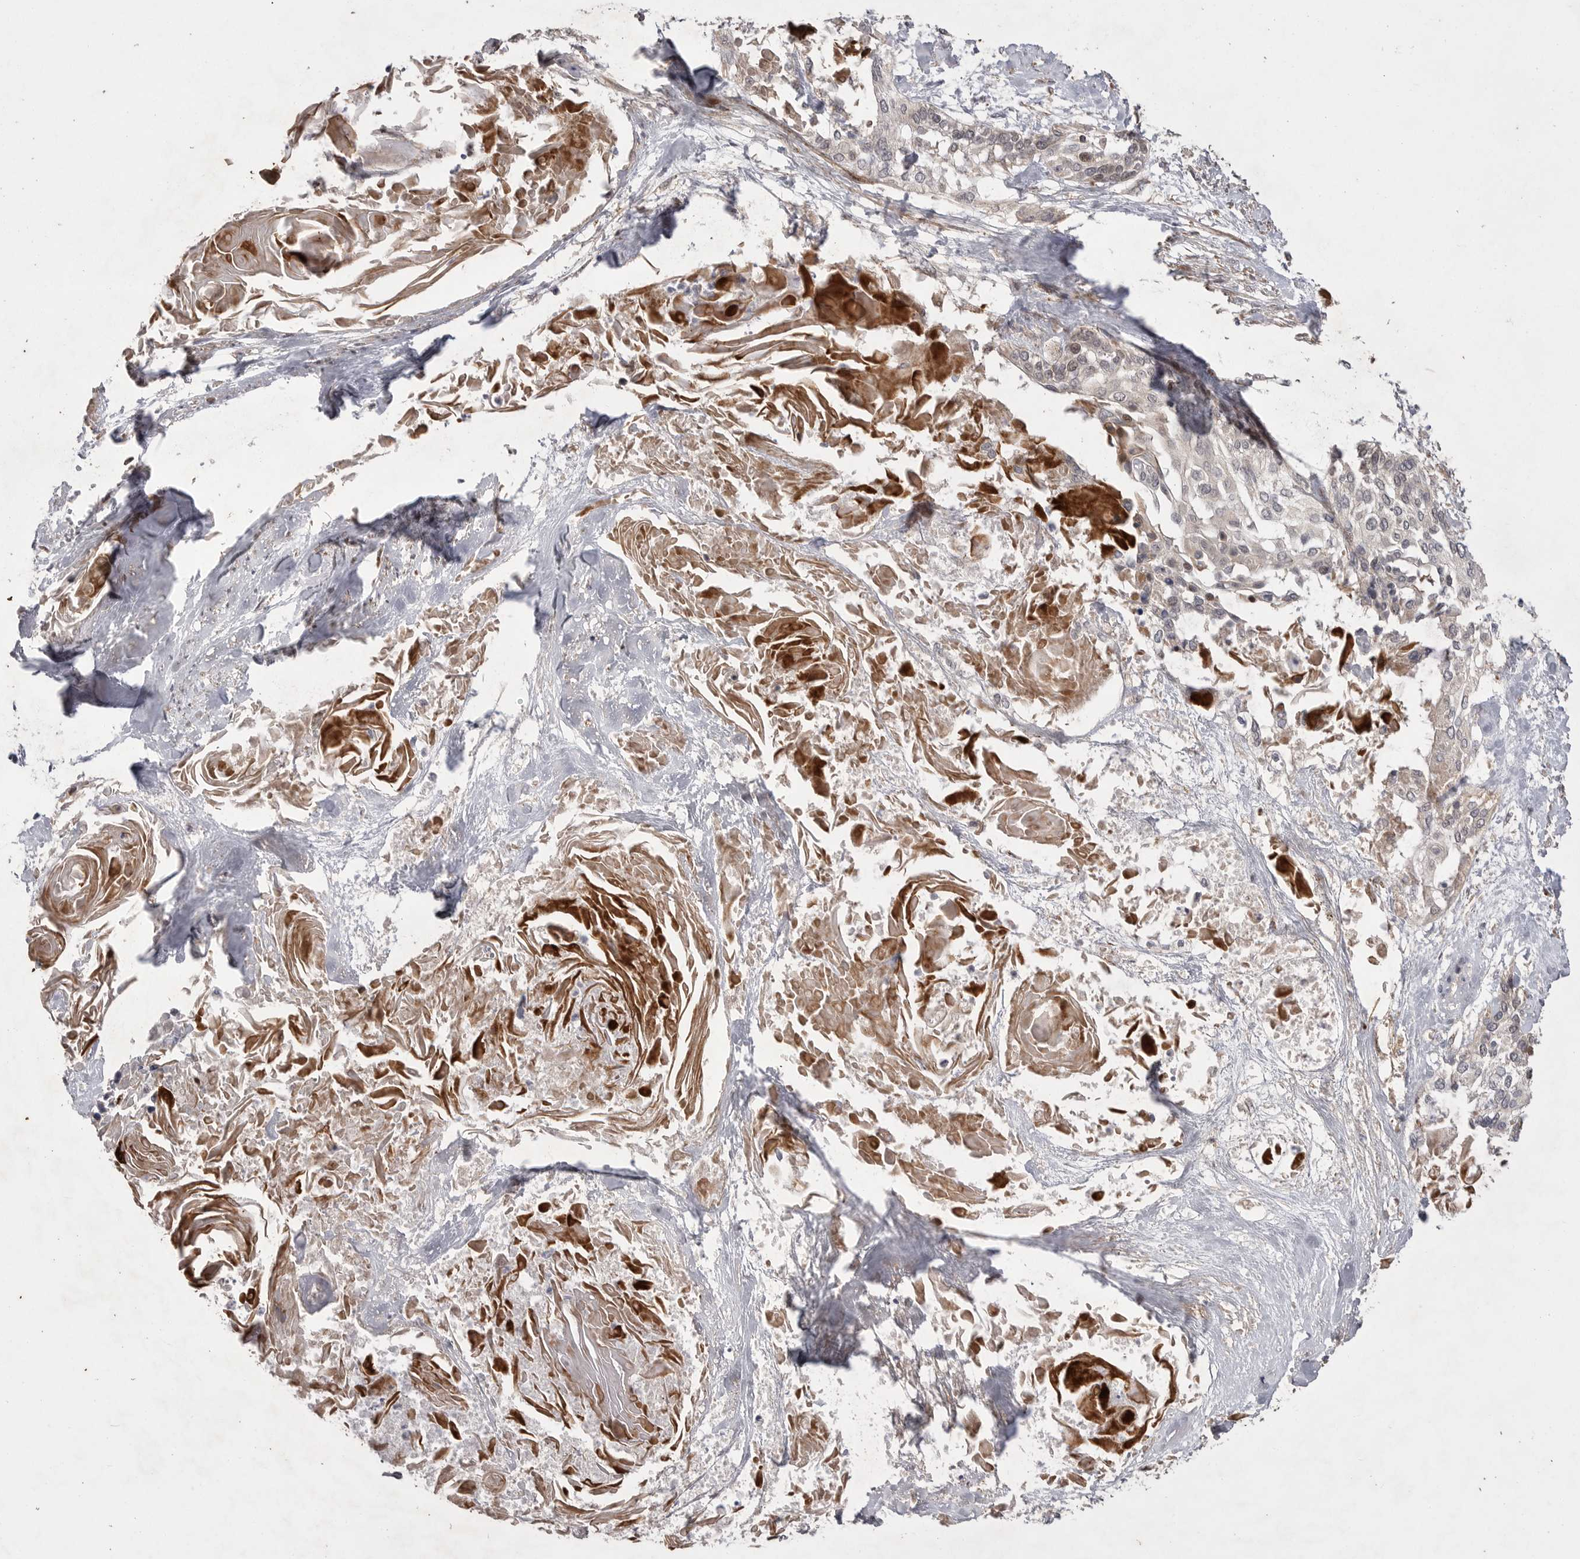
{"staining": {"intensity": "moderate", "quantity": "<25%", "location": "cytoplasmic/membranous"}, "tissue": "cervical cancer", "cell_type": "Tumor cells", "image_type": "cancer", "snomed": [{"axis": "morphology", "description": "Squamous cell carcinoma, NOS"}, {"axis": "topography", "description": "Cervix"}], "caption": "Immunohistochemical staining of squamous cell carcinoma (cervical) shows low levels of moderate cytoplasmic/membranous expression in about <25% of tumor cells.", "gene": "KYAT3", "patient": {"sex": "female", "age": 57}}